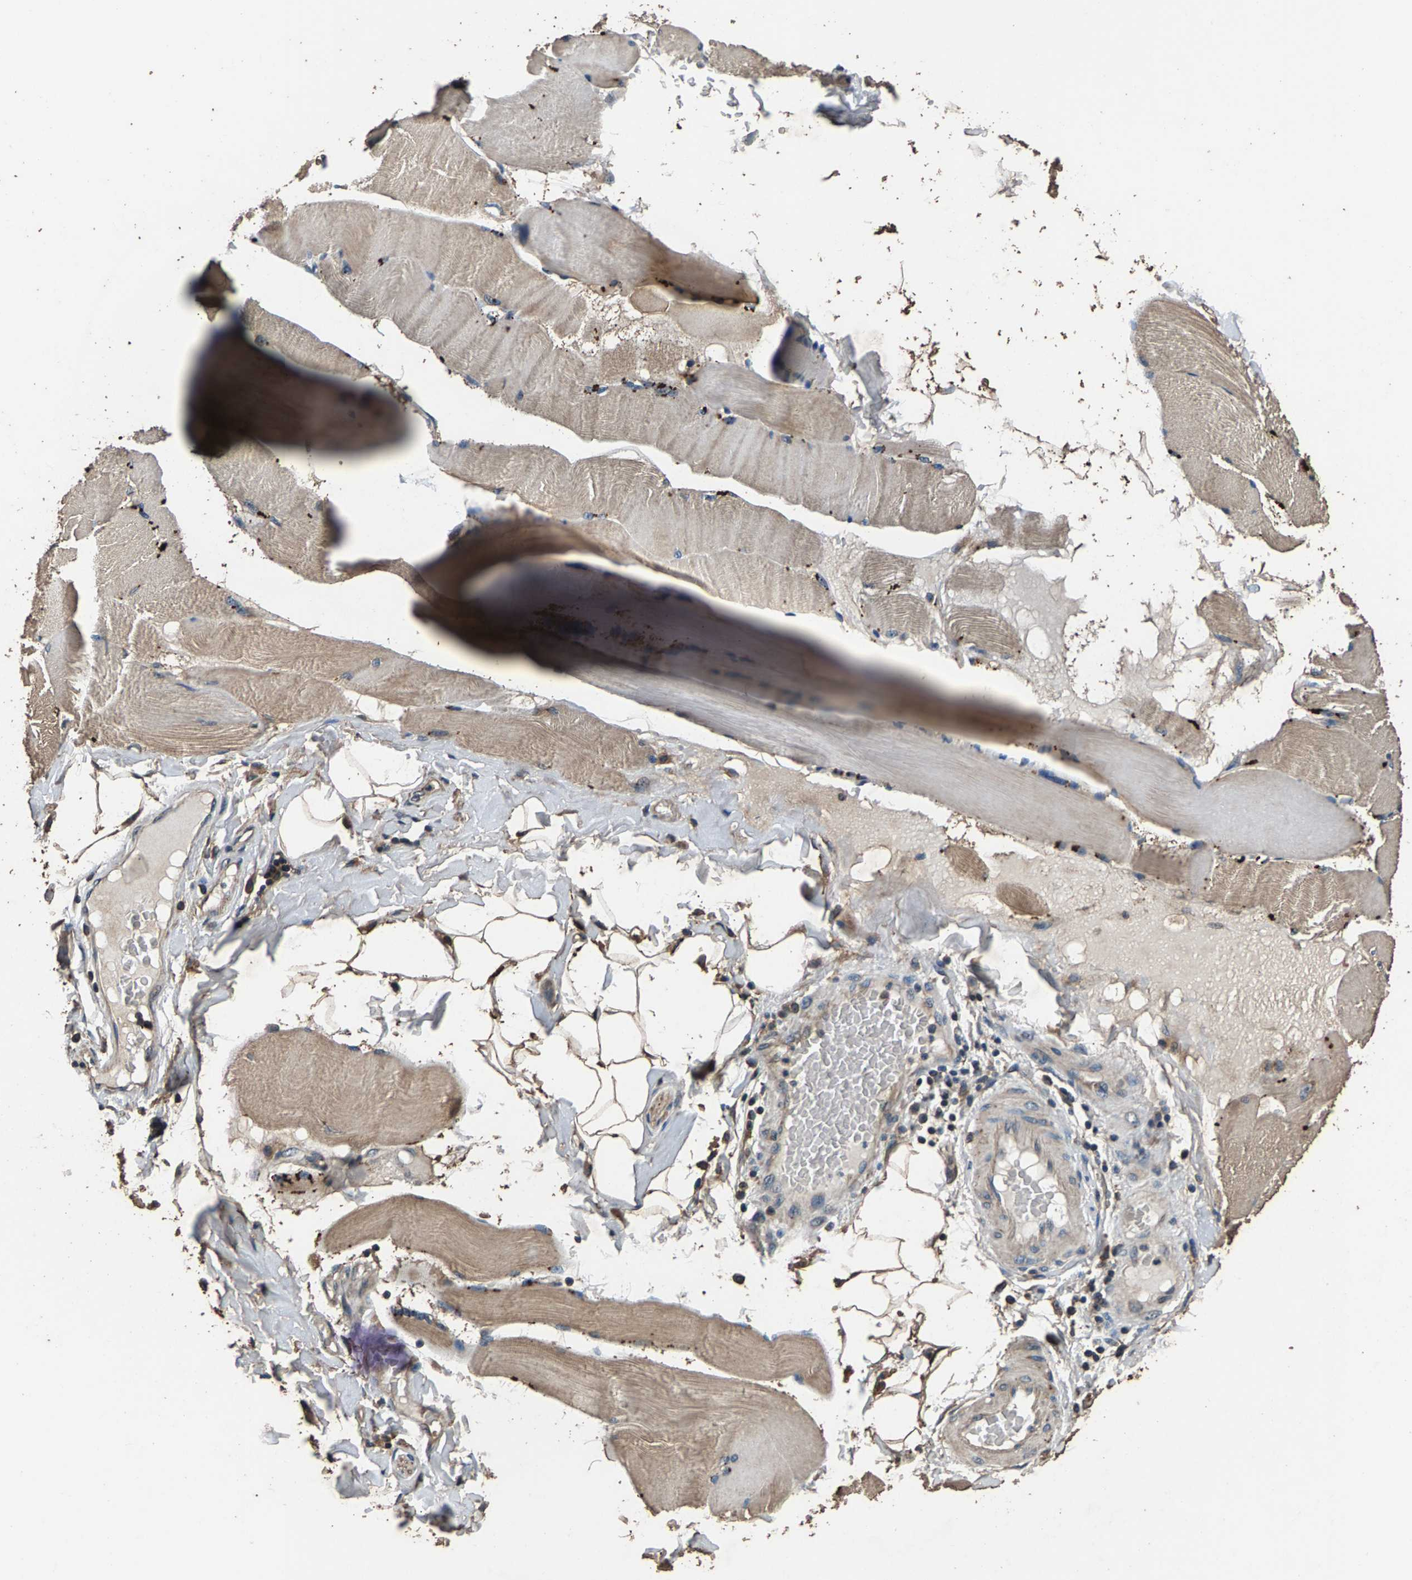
{"staining": {"intensity": "weak", "quantity": ">75%", "location": "cytoplasmic/membranous"}, "tissue": "skeletal muscle", "cell_type": "Myocytes", "image_type": "normal", "snomed": [{"axis": "morphology", "description": "Normal tissue, NOS"}, {"axis": "topography", "description": "Skin"}, {"axis": "topography", "description": "Skeletal muscle"}], "caption": "Immunohistochemical staining of benign human skeletal muscle shows weak cytoplasmic/membranous protein positivity in approximately >75% of myocytes. (Brightfield microscopy of DAB IHC at high magnification).", "gene": "MRPL27", "patient": {"sex": "male", "age": 83}}